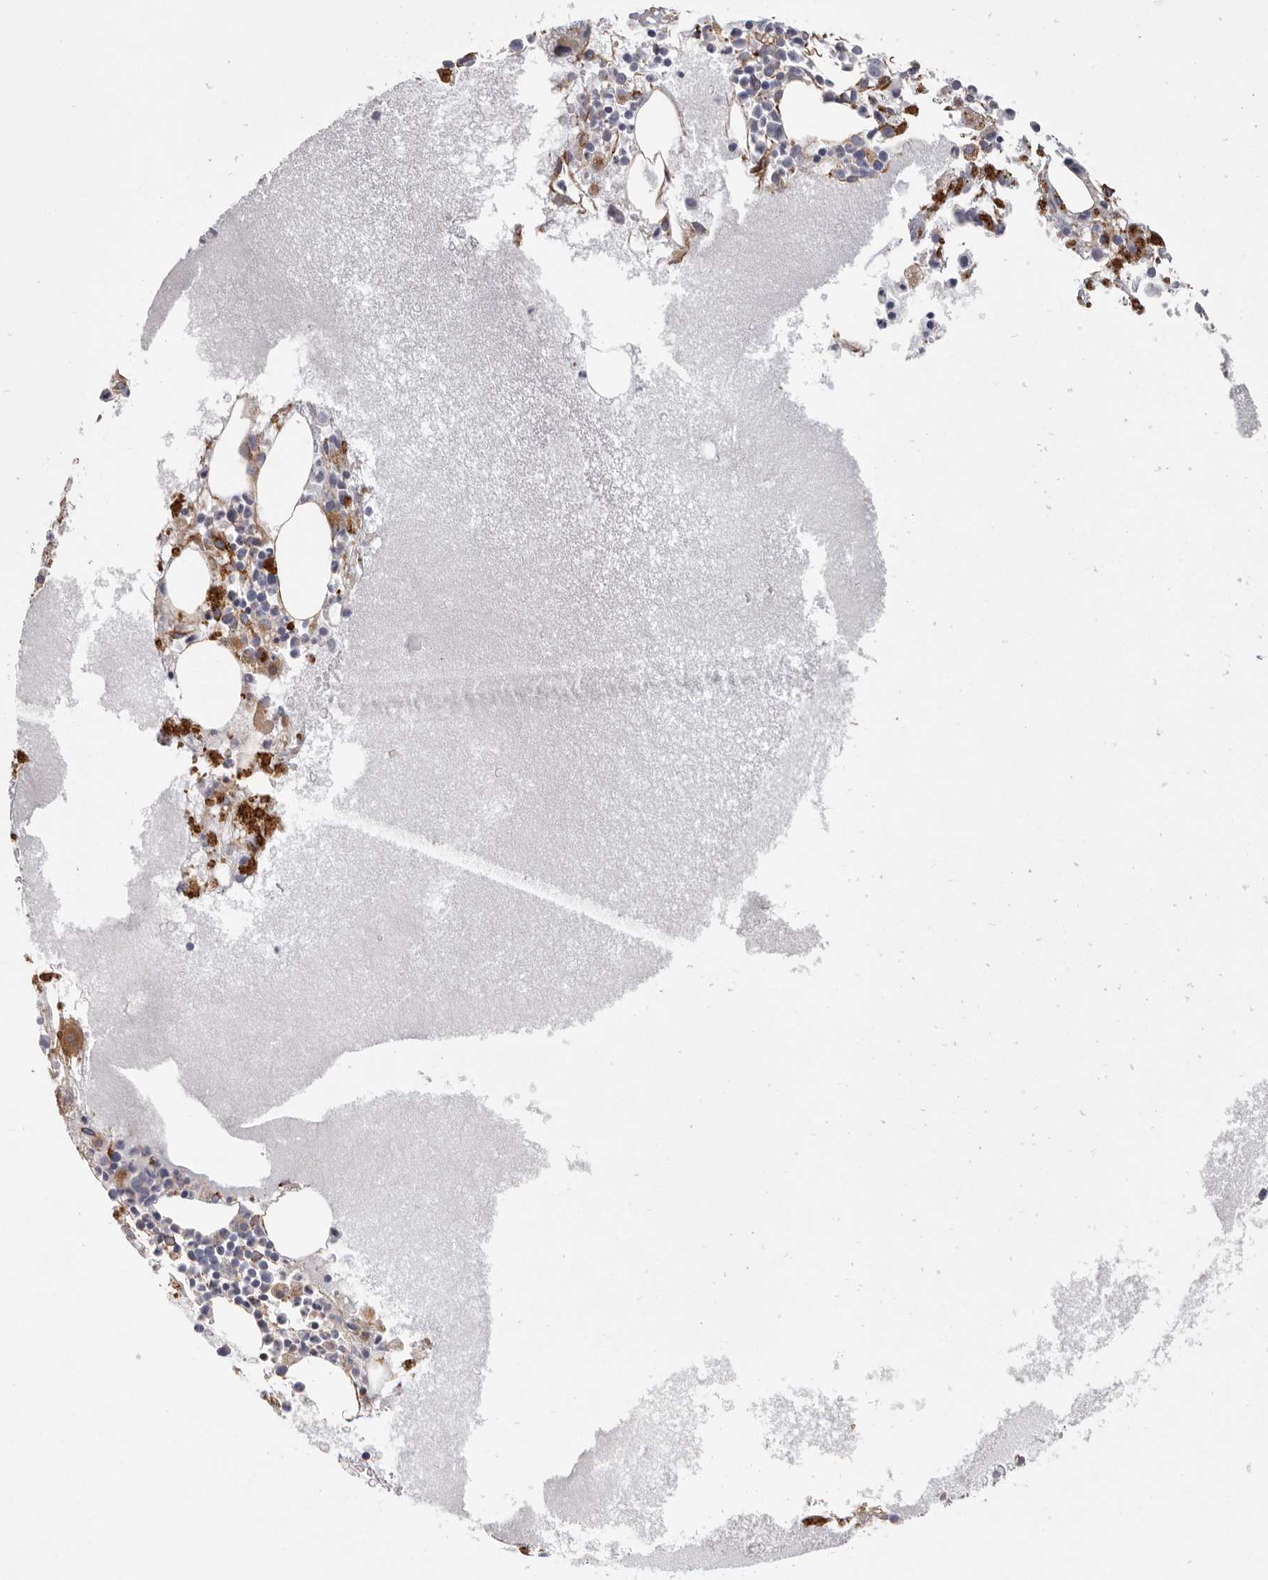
{"staining": {"intensity": "moderate", "quantity": "<25%", "location": "cytoplasmic/membranous"}, "tissue": "bone marrow", "cell_type": "Hematopoietic cells", "image_type": "normal", "snomed": [{"axis": "morphology", "description": "Normal tissue, NOS"}, {"axis": "topography", "description": "Bone marrow"}], "caption": "Bone marrow stained with IHC exhibits moderate cytoplasmic/membranous positivity in about <25% of hematopoietic cells. The staining was performed using DAB, with brown indicating positive protein expression. Nuclei are stained blue with hematoxylin.", "gene": "WDTC1", "patient": {"sex": "female", "age": 52}}